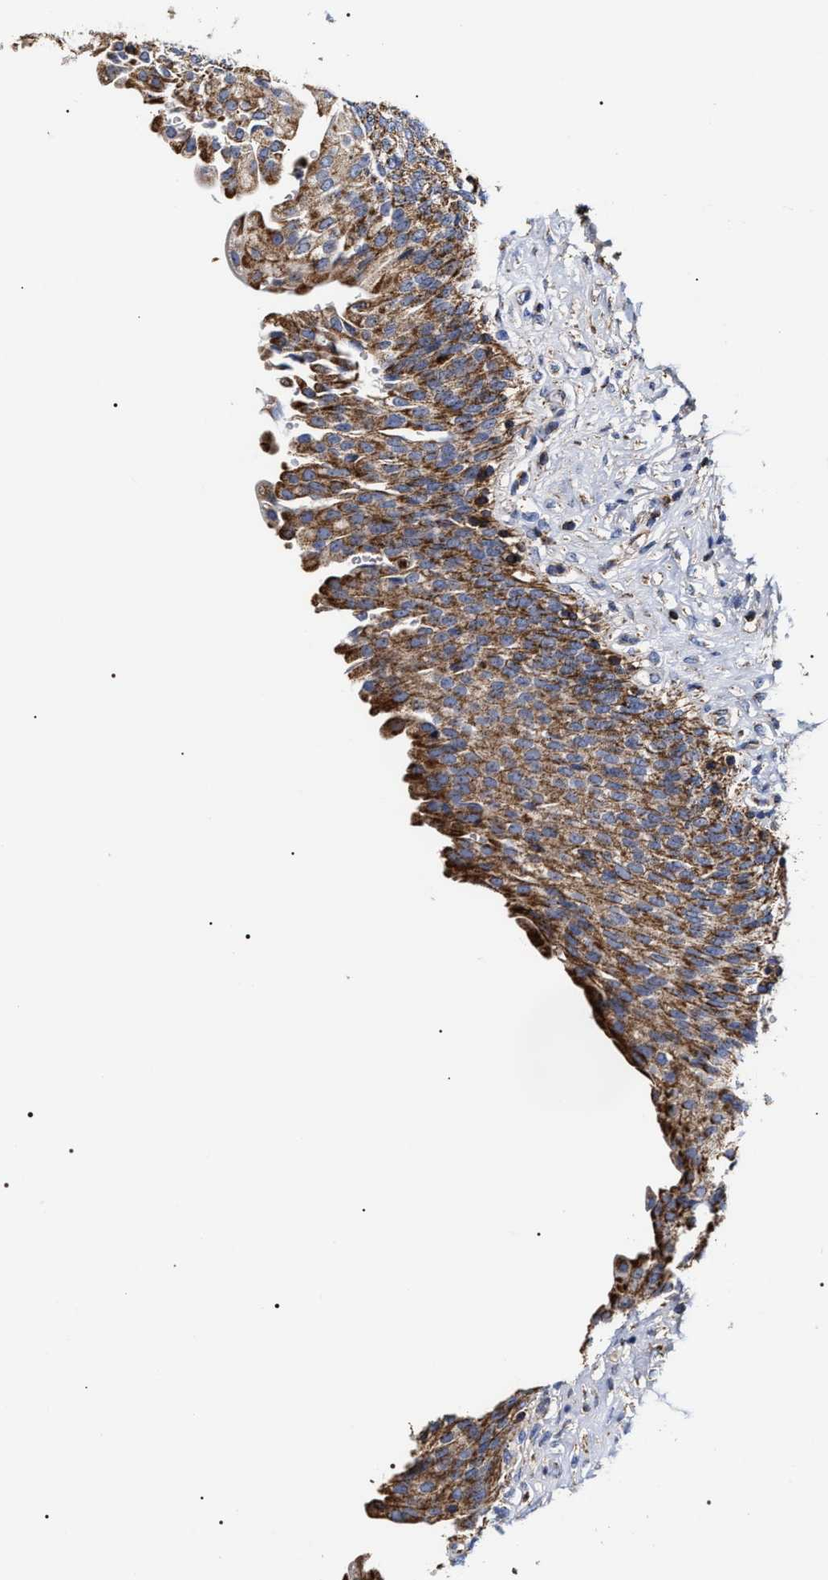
{"staining": {"intensity": "strong", "quantity": ">75%", "location": "cytoplasmic/membranous"}, "tissue": "urinary bladder", "cell_type": "Urothelial cells", "image_type": "normal", "snomed": [{"axis": "morphology", "description": "Urothelial carcinoma, High grade"}, {"axis": "topography", "description": "Urinary bladder"}], "caption": "About >75% of urothelial cells in normal human urinary bladder demonstrate strong cytoplasmic/membranous protein expression as visualized by brown immunohistochemical staining.", "gene": "COG5", "patient": {"sex": "male", "age": 46}}